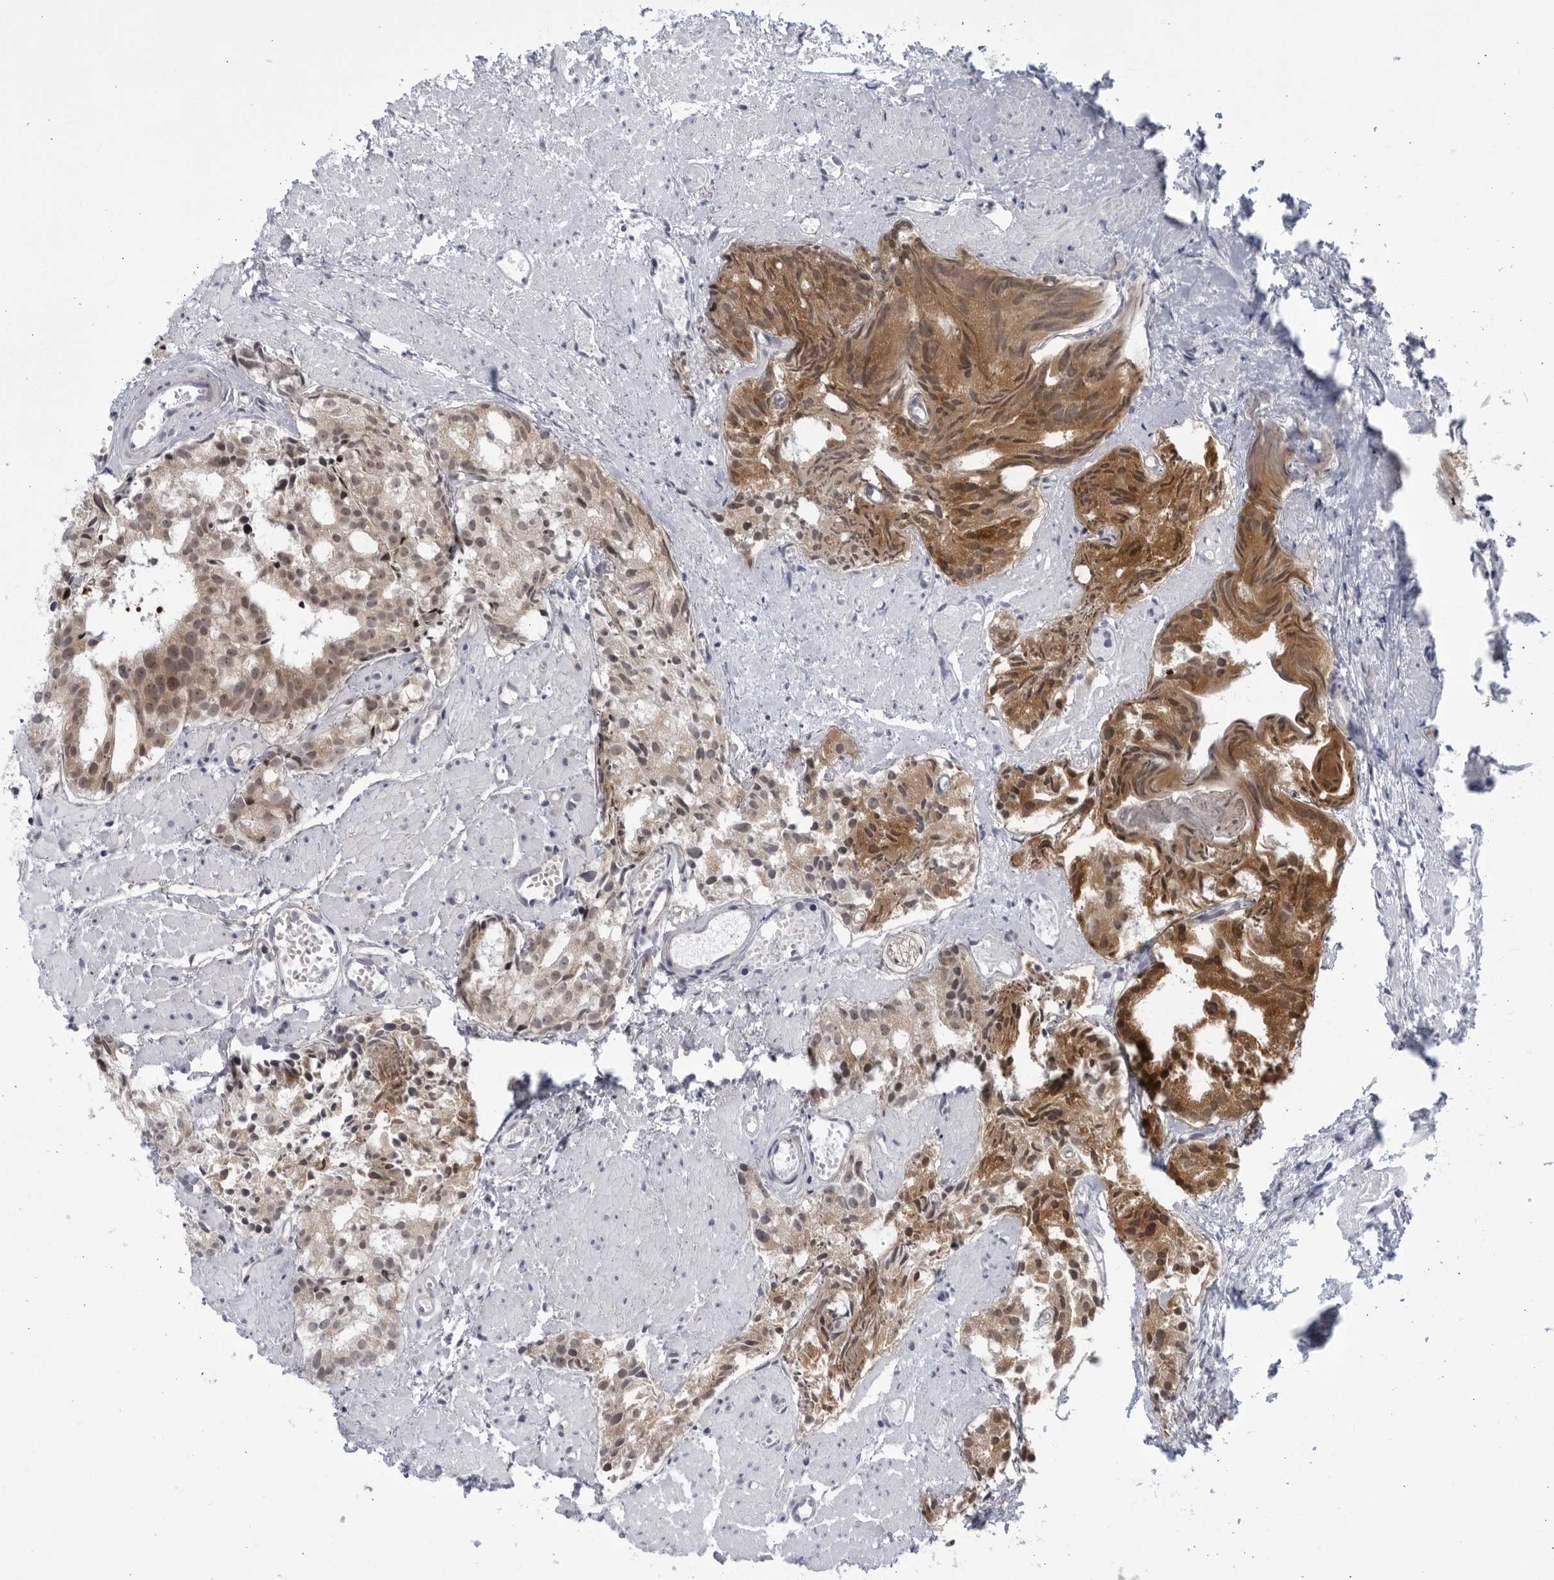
{"staining": {"intensity": "moderate", "quantity": ">75%", "location": "cytoplasmic/membranous,nuclear"}, "tissue": "prostate cancer", "cell_type": "Tumor cells", "image_type": "cancer", "snomed": [{"axis": "morphology", "description": "Adenocarcinoma, Low grade"}, {"axis": "topography", "description": "Prostate"}], "caption": "Protein analysis of prostate adenocarcinoma (low-grade) tissue exhibits moderate cytoplasmic/membranous and nuclear staining in approximately >75% of tumor cells.", "gene": "ITGB3BP", "patient": {"sex": "male", "age": 88}}